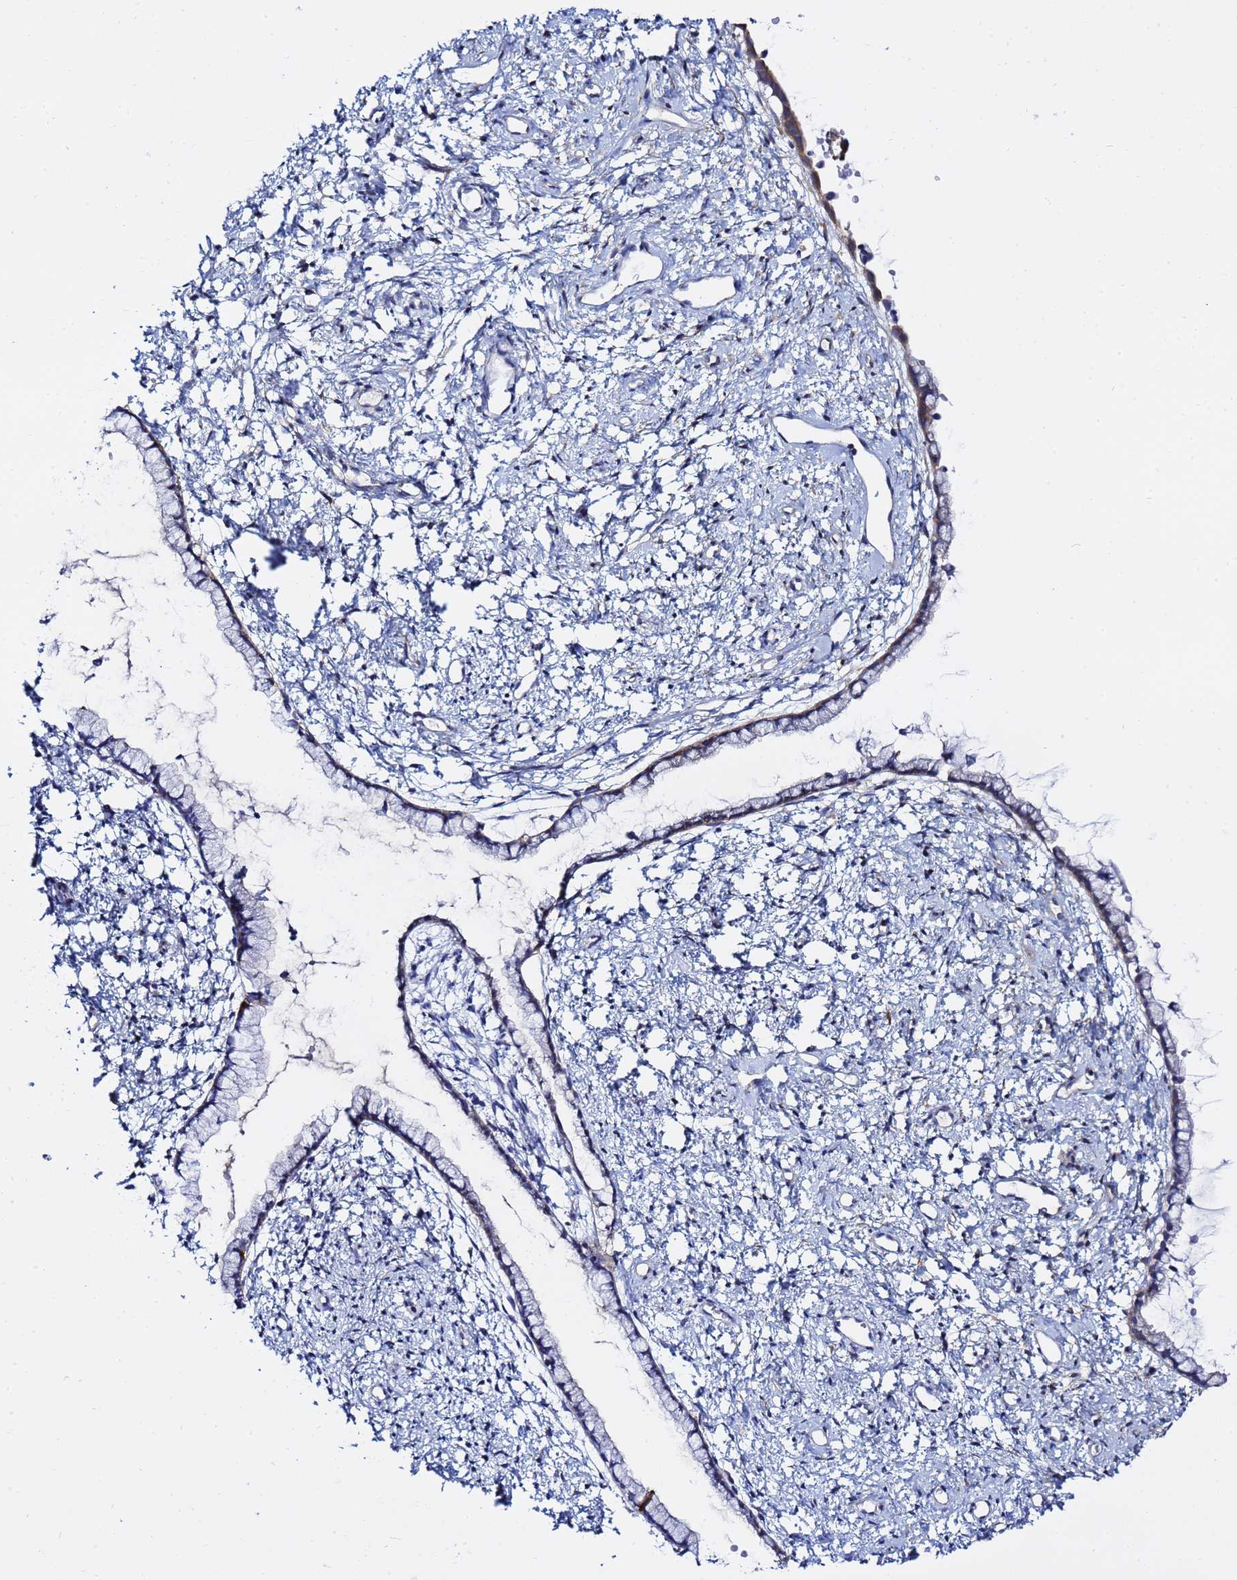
{"staining": {"intensity": "moderate", "quantity": "<25%", "location": "cytoplasmic/membranous"}, "tissue": "cervix", "cell_type": "Glandular cells", "image_type": "normal", "snomed": [{"axis": "morphology", "description": "Normal tissue, NOS"}, {"axis": "topography", "description": "Cervix"}], "caption": "Immunohistochemistry (IHC) image of normal cervix: cervix stained using IHC reveals low levels of moderate protein expression localized specifically in the cytoplasmic/membranous of glandular cells, appearing as a cytoplasmic/membranous brown color.", "gene": "LENG1", "patient": {"sex": "female", "age": 57}}